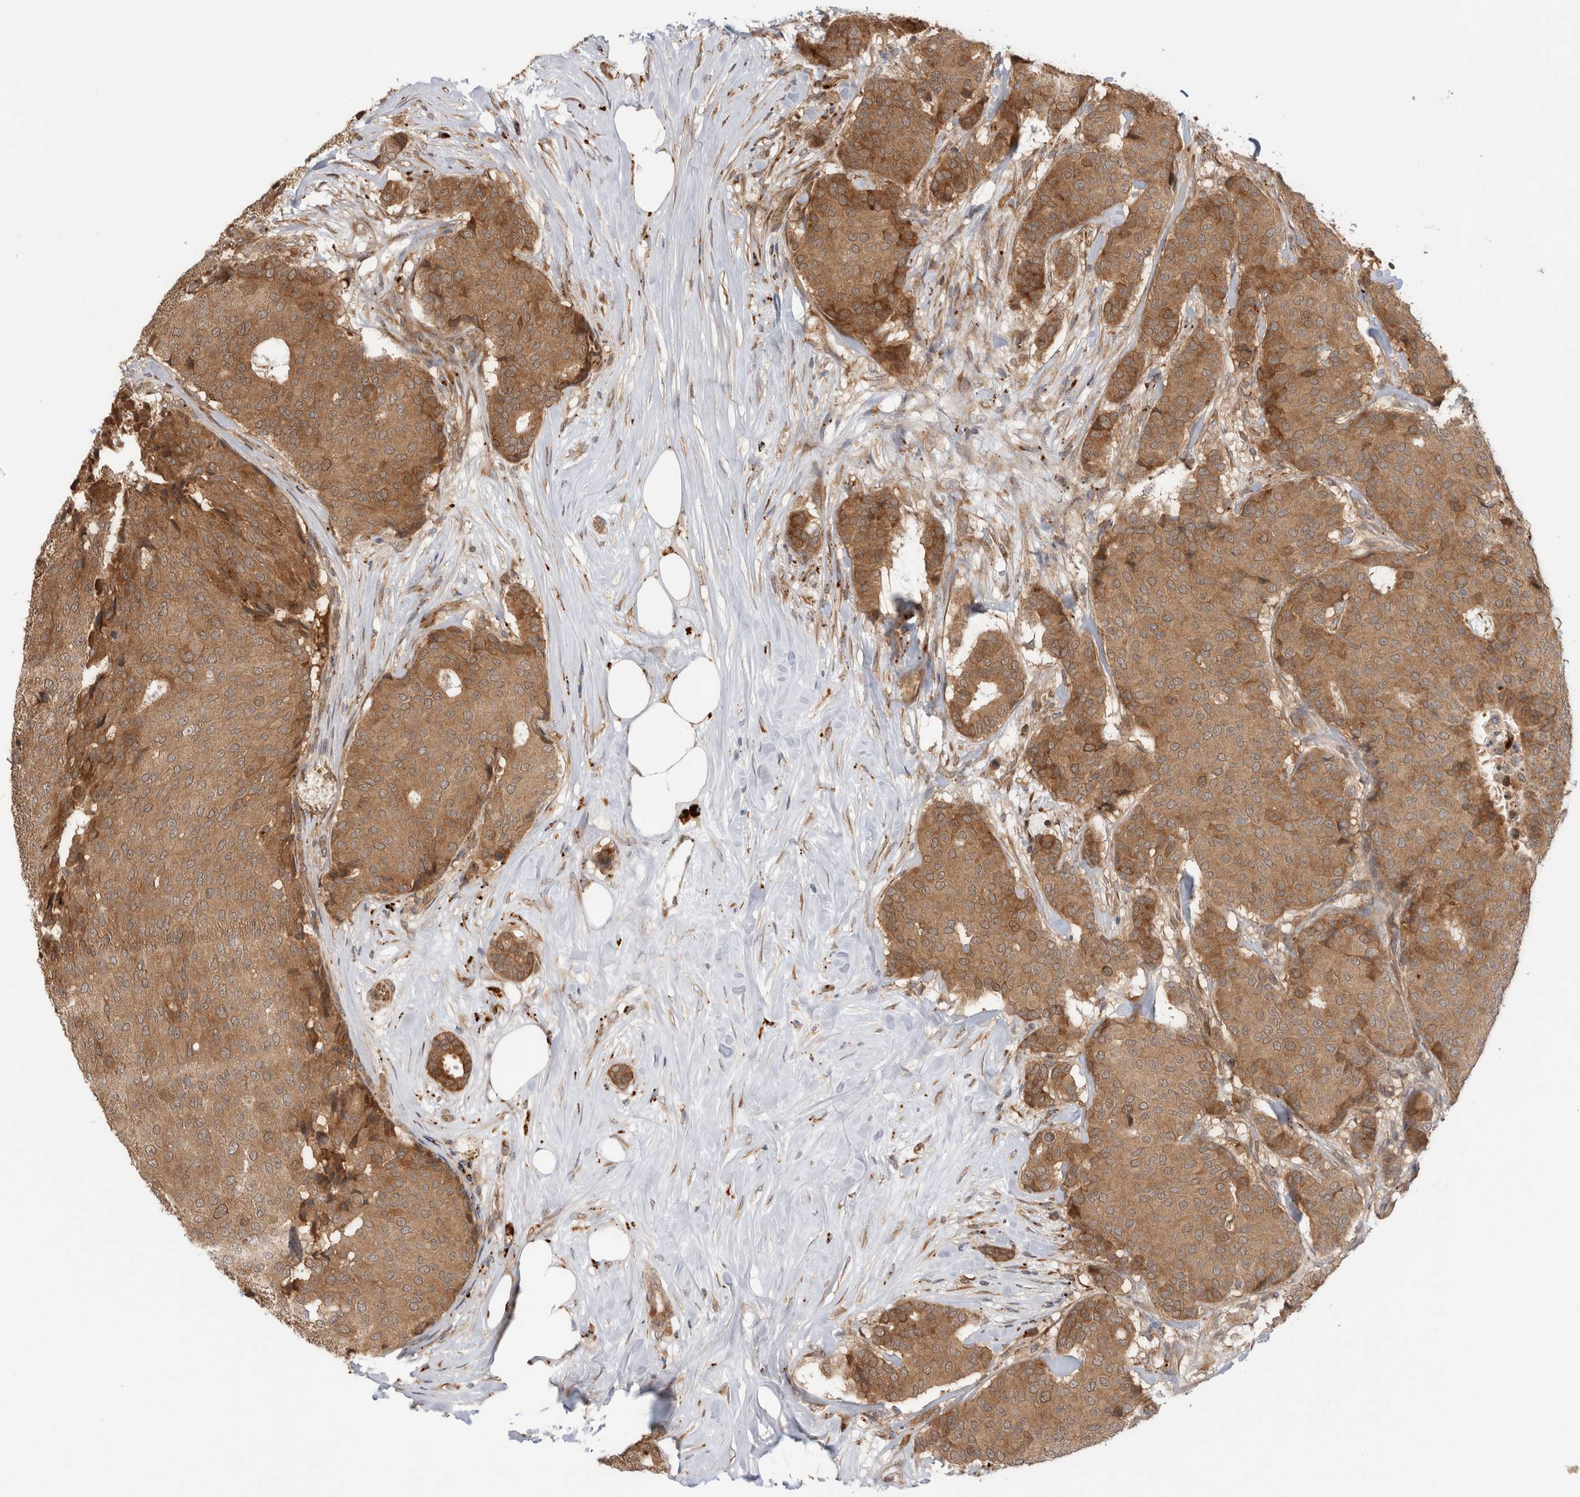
{"staining": {"intensity": "moderate", "quantity": ">75%", "location": "cytoplasmic/membranous"}, "tissue": "breast cancer", "cell_type": "Tumor cells", "image_type": "cancer", "snomed": [{"axis": "morphology", "description": "Duct carcinoma"}, {"axis": "topography", "description": "Breast"}], "caption": "Immunohistochemical staining of breast cancer reveals moderate cytoplasmic/membranous protein staining in about >75% of tumor cells.", "gene": "ACTL9", "patient": {"sex": "female", "age": 75}}